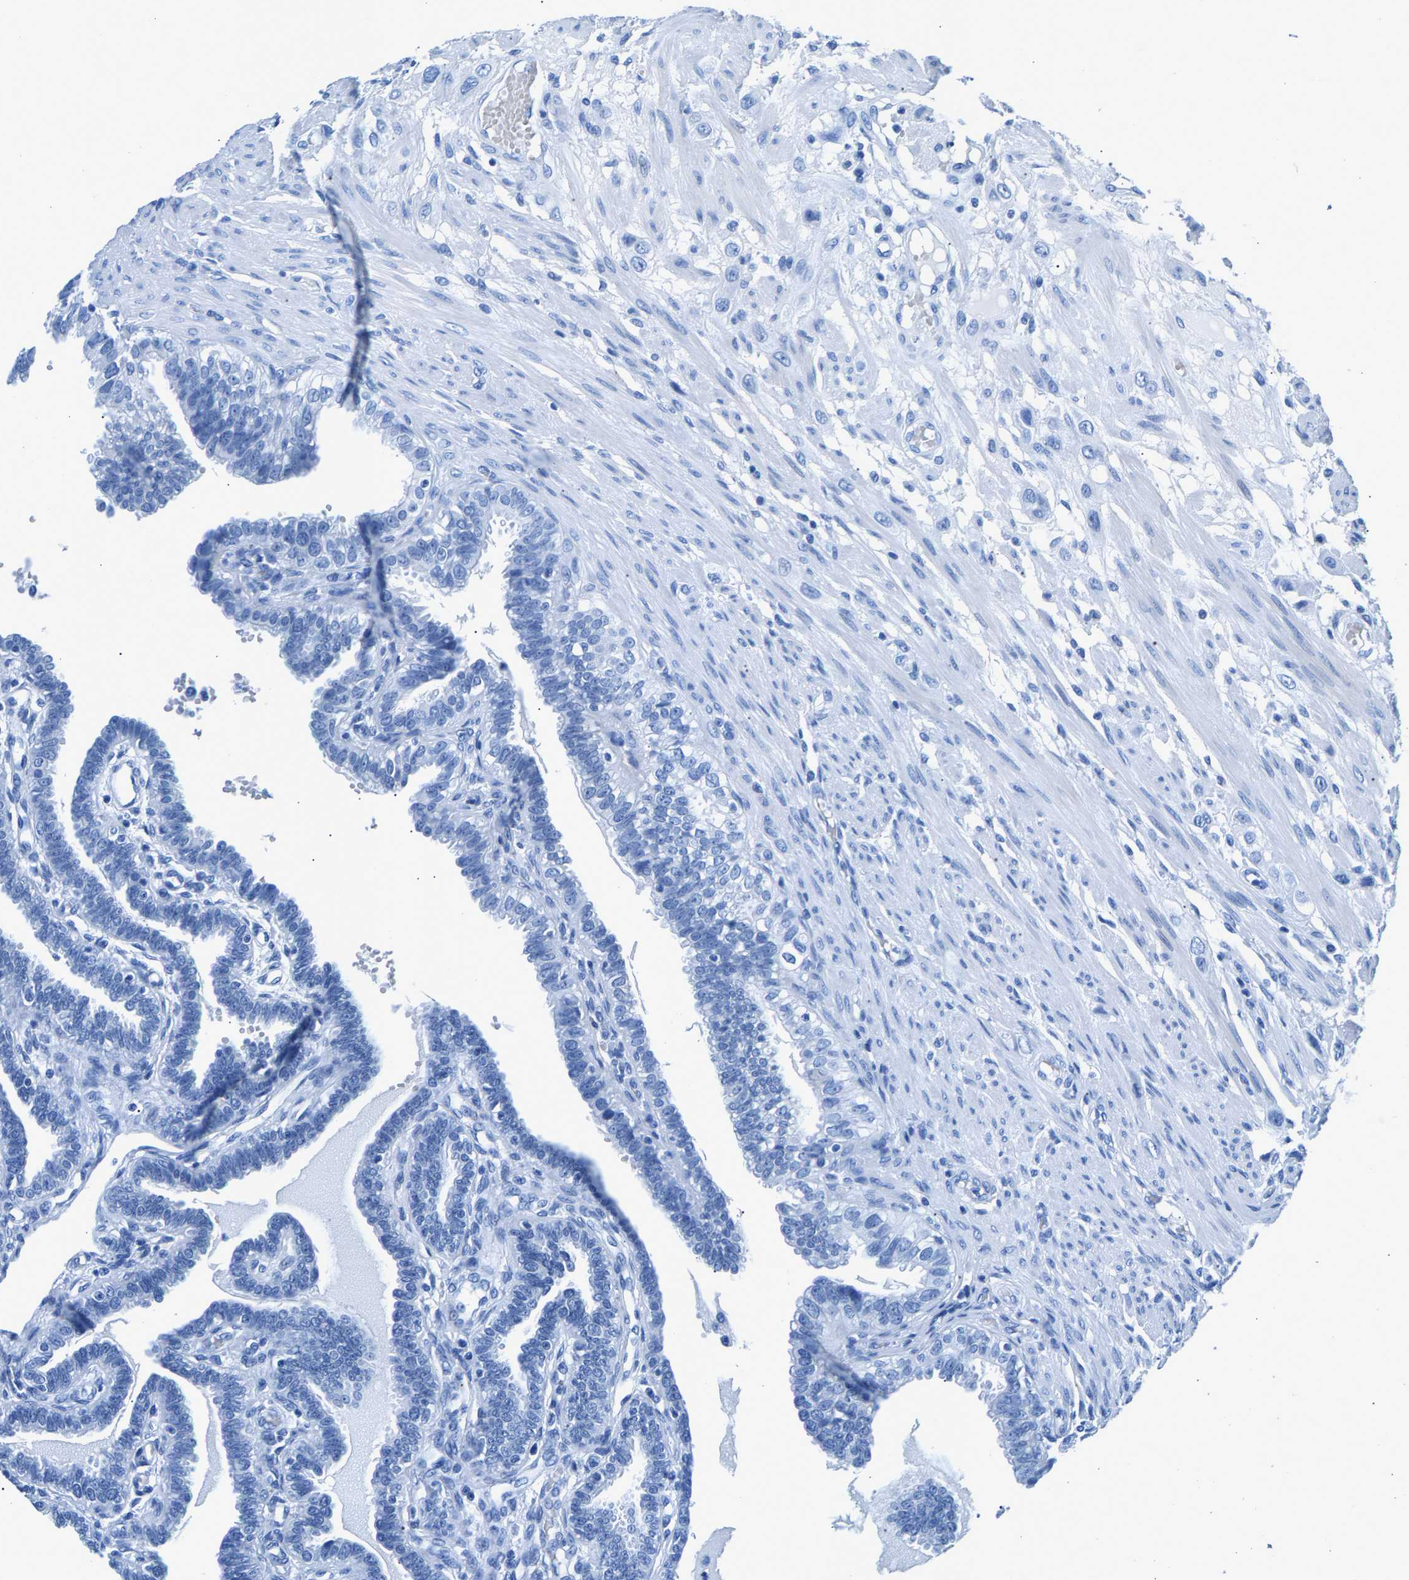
{"staining": {"intensity": "negative", "quantity": "none", "location": "none"}, "tissue": "fallopian tube", "cell_type": "Glandular cells", "image_type": "normal", "snomed": [{"axis": "morphology", "description": "Normal tissue, NOS"}, {"axis": "topography", "description": "Fallopian tube"}, {"axis": "topography", "description": "Placenta"}], "caption": "This micrograph is of unremarkable fallopian tube stained with immunohistochemistry (IHC) to label a protein in brown with the nuclei are counter-stained blue. There is no expression in glandular cells.", "gene": "CPS1", "patient": {"sex": "female", "age": 34}}